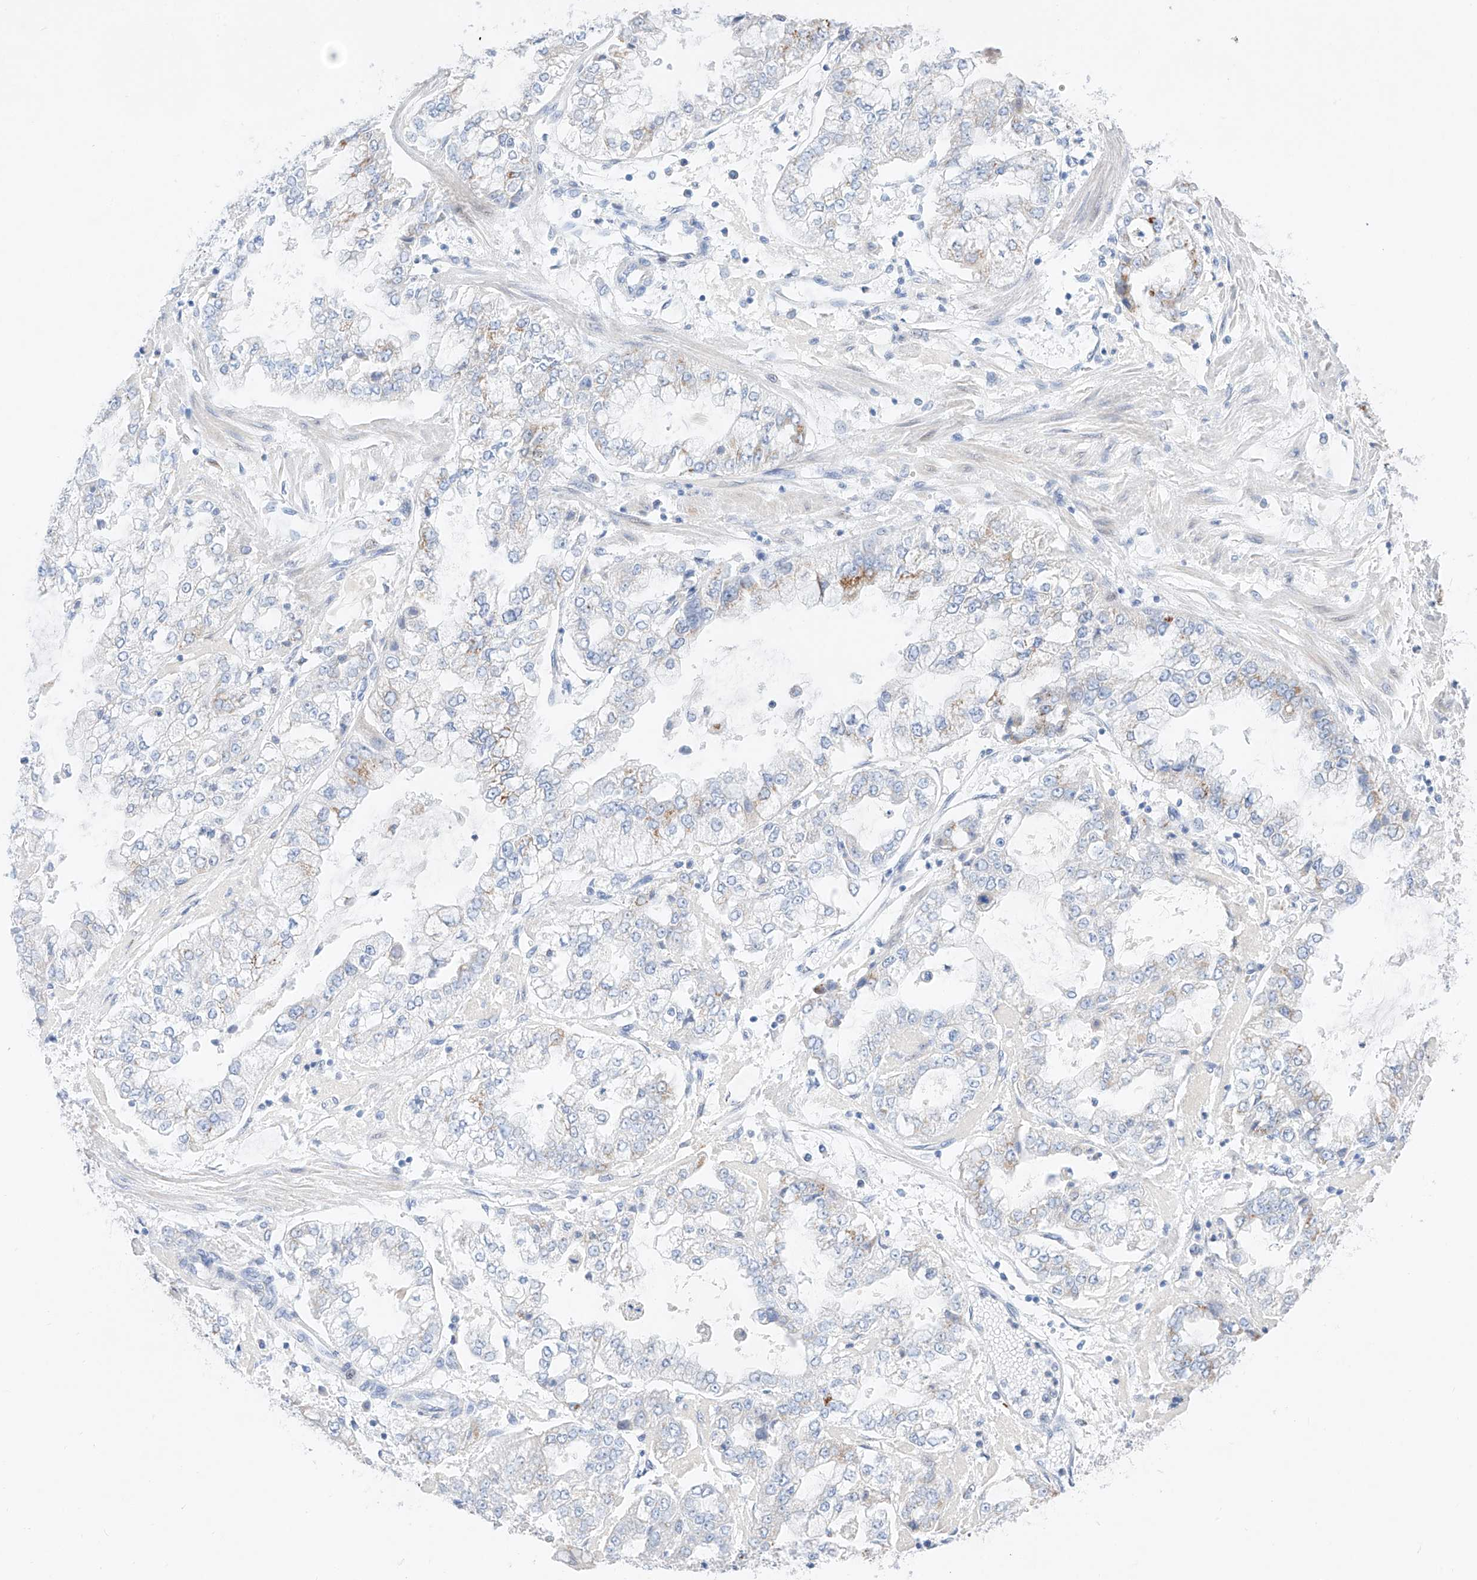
{"staining": {"intensity": "negative", "quantity": "none", "location": "none"}, "tissue": "stomach cancer", "cell_type": "Tumor cells", "image_type": "cancer", "snomed": [{"axis": "morphology", "description": "Adenocarcinoma, NOS"}, {"axis": "topography", "description": "Stomach"}], "caption": "Tumor cells show no significant positivity in stomach cancer.", "gene": "NT5C3B", "patient": {"sex": "male", "age": 76}}